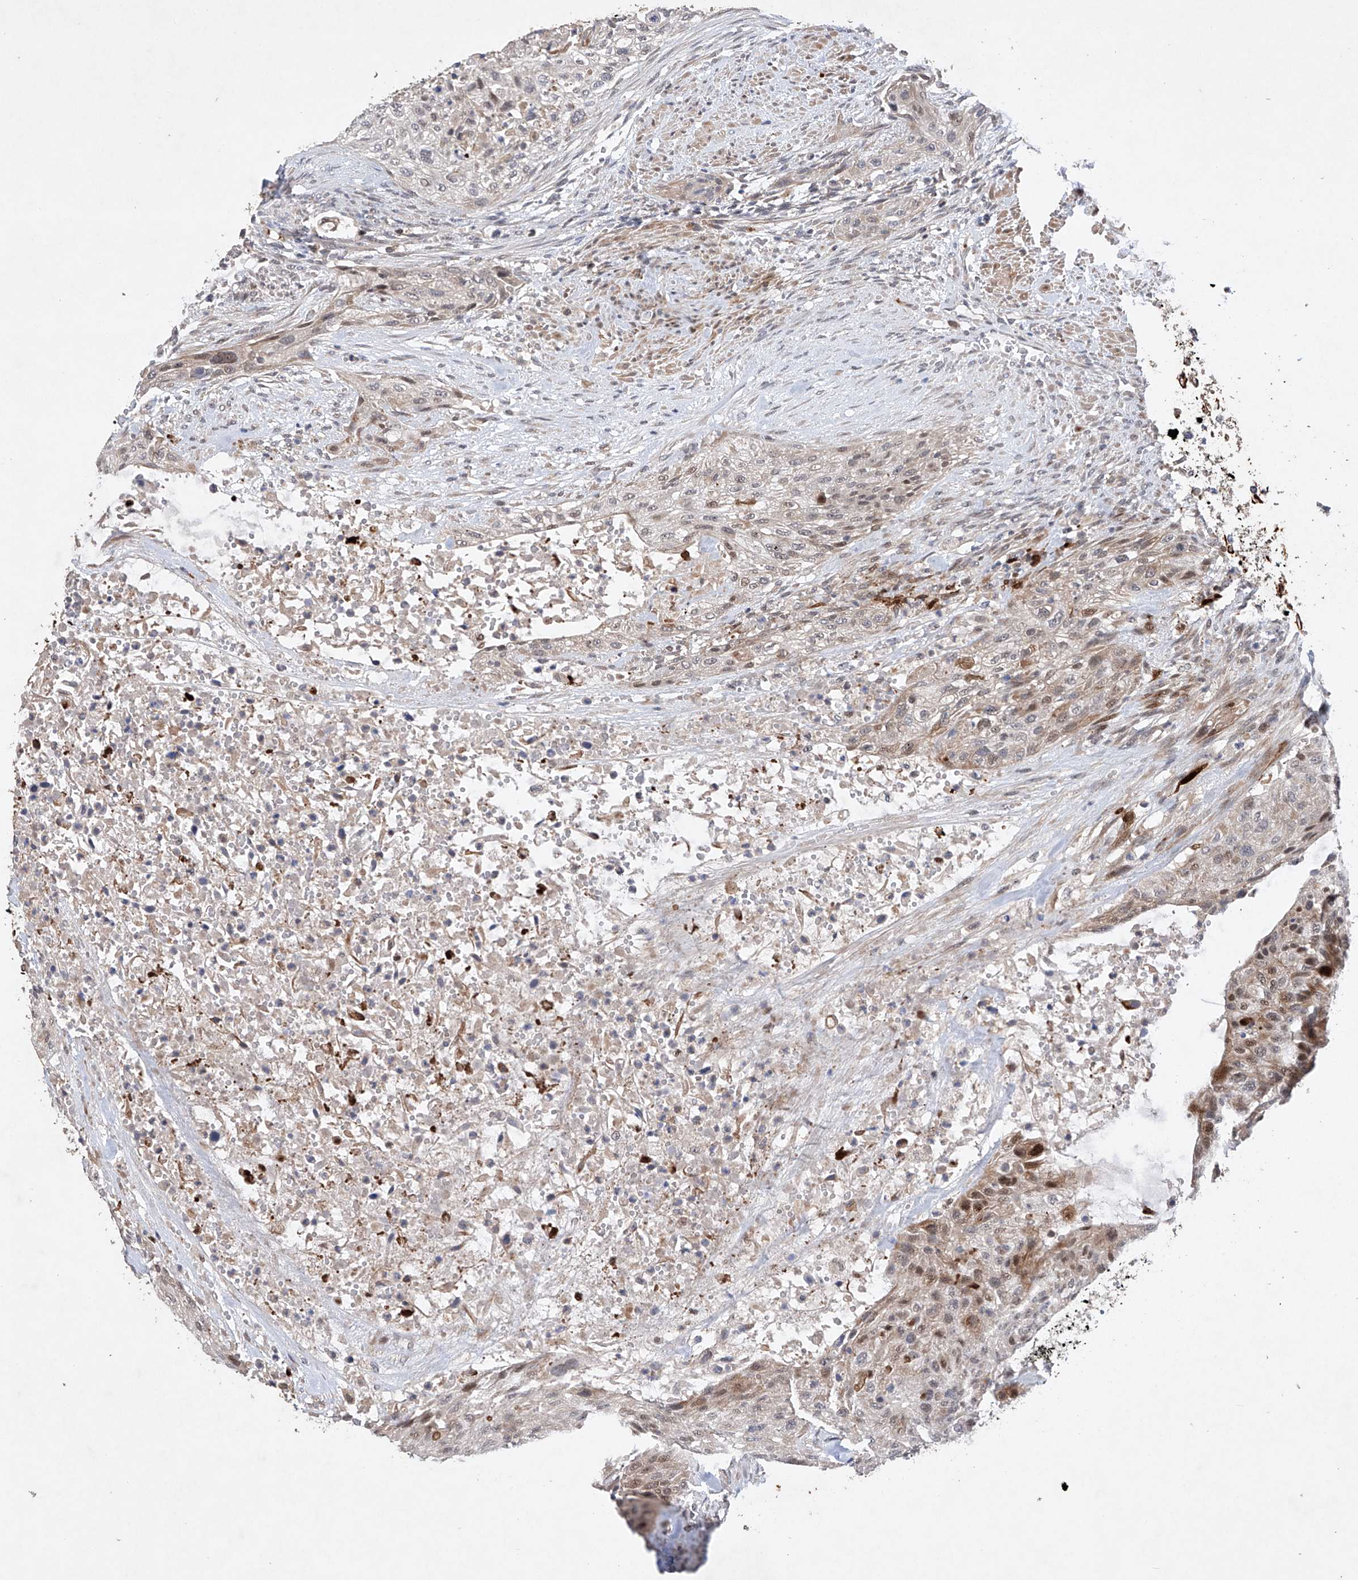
{"staining": {"intensity": "weak", "quantity": "<25%", "location": "cytoplasmic/membranous"}, "tissue": "urothelial cancer", "cell_type": "Tumor cells", "image_type": "cancer", "snomed": [{"axis": "morphology", "description": "Urothelial carcinoma, High grade"}, {"axis": "topography", "description": "Urinary bladder"}], "caption": "Immunohistochemistry (IHC) of human urothelial cancer exhibits no positivity in tumor cells.", "gene": "AFG1L", "patient": {"sex": "male", "age": 35}}